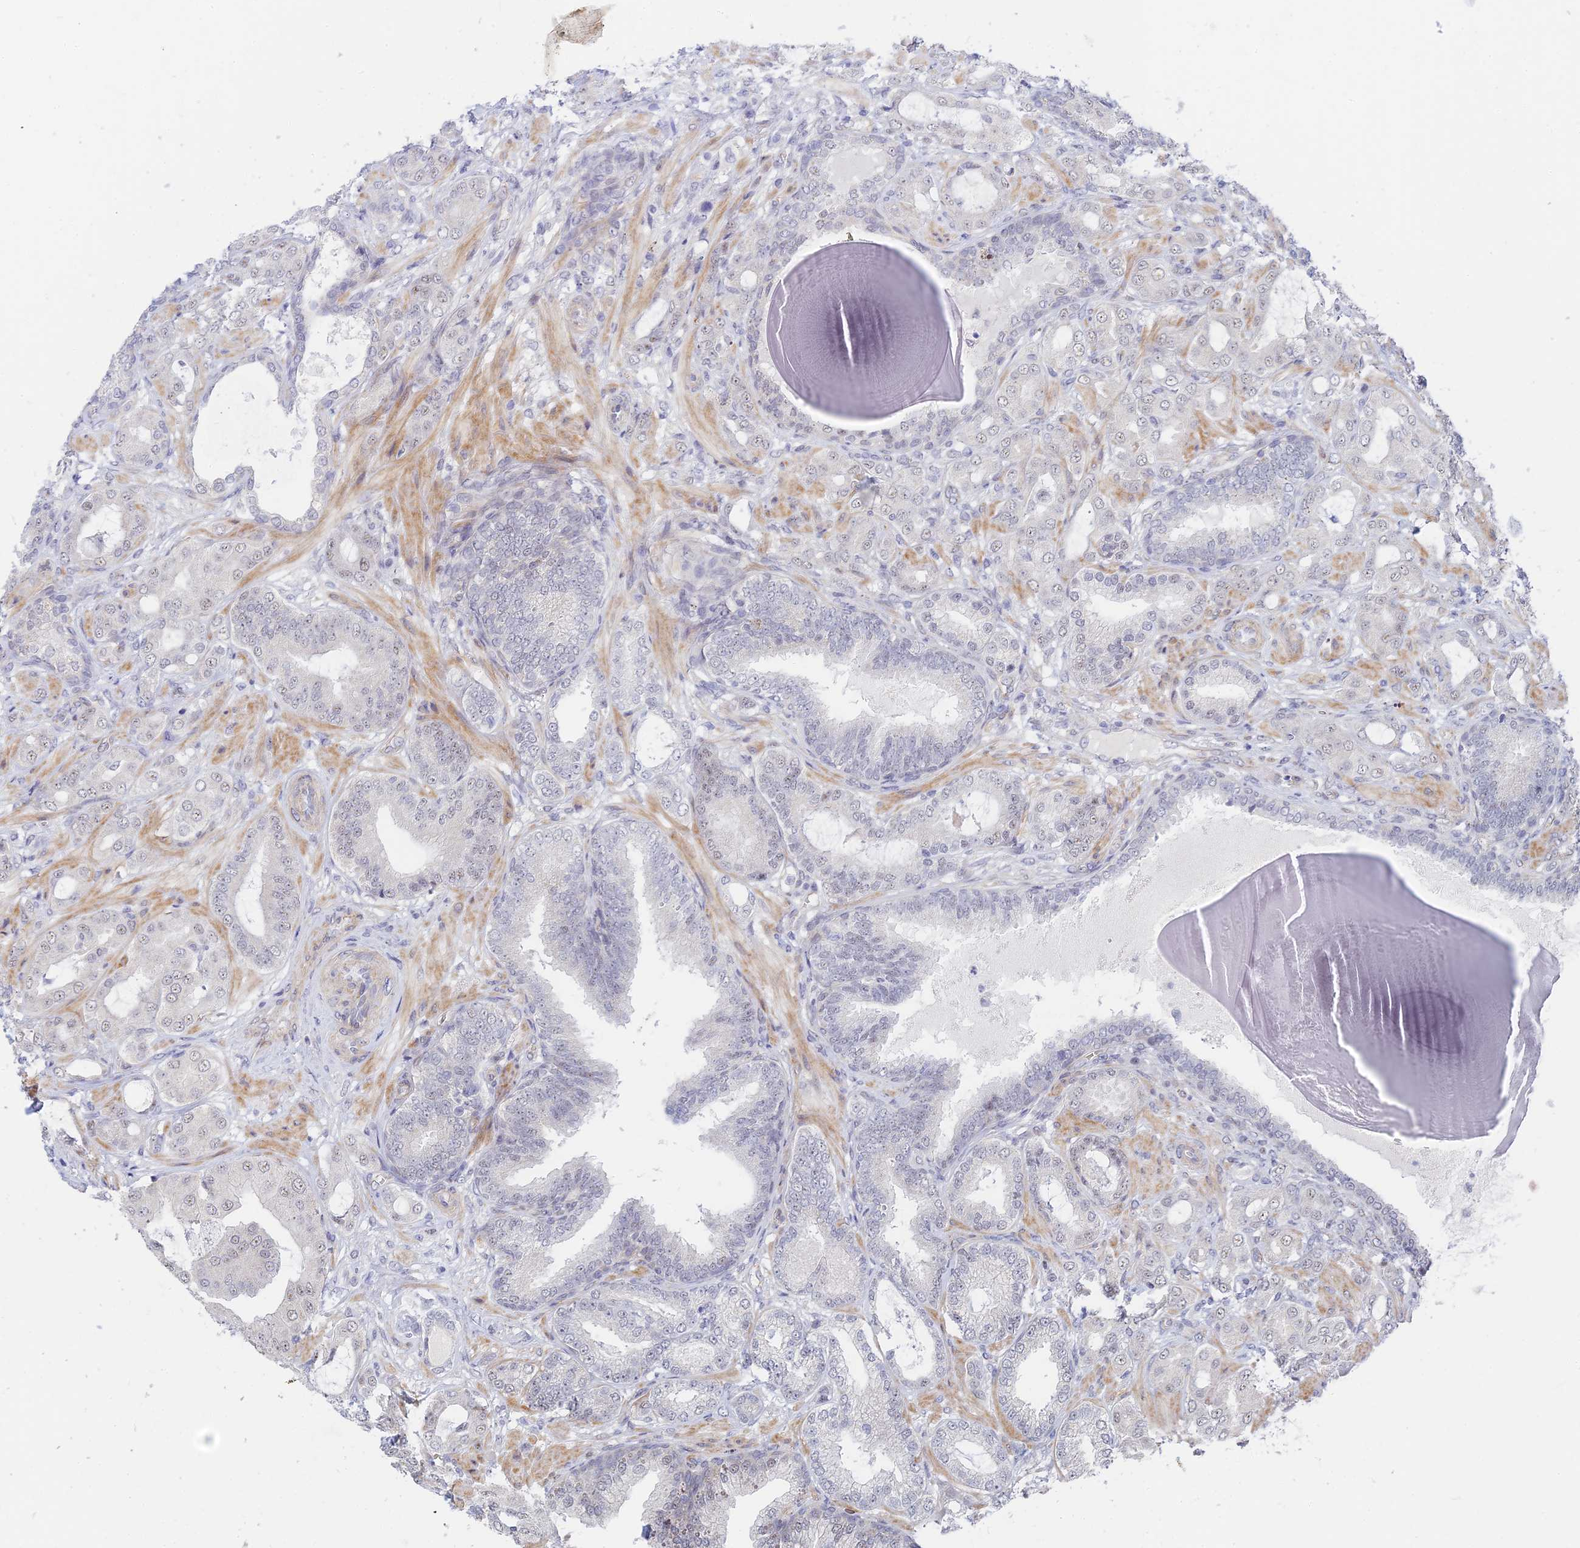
{"staining": {"intensity": "weak", "quantity": "<25%", "location": "nuclear"}, "tissue": "prostate cancer", "cell_type": "Tumor cells", "image_type": "cancer", "snomed": [{"axis": "morphology", "description": "Adenocarcinoma, Low grade"}, {"axis": "topography", "description": "Prostate"}], "caption": "This is a photomicrograph of immunohistochemistry staining of low-grade adenocarcinoma (prostate), which shows no staining in tumor cells.", "gene": "CFAP92", "patient": {"sex": "male", "age": 57}}